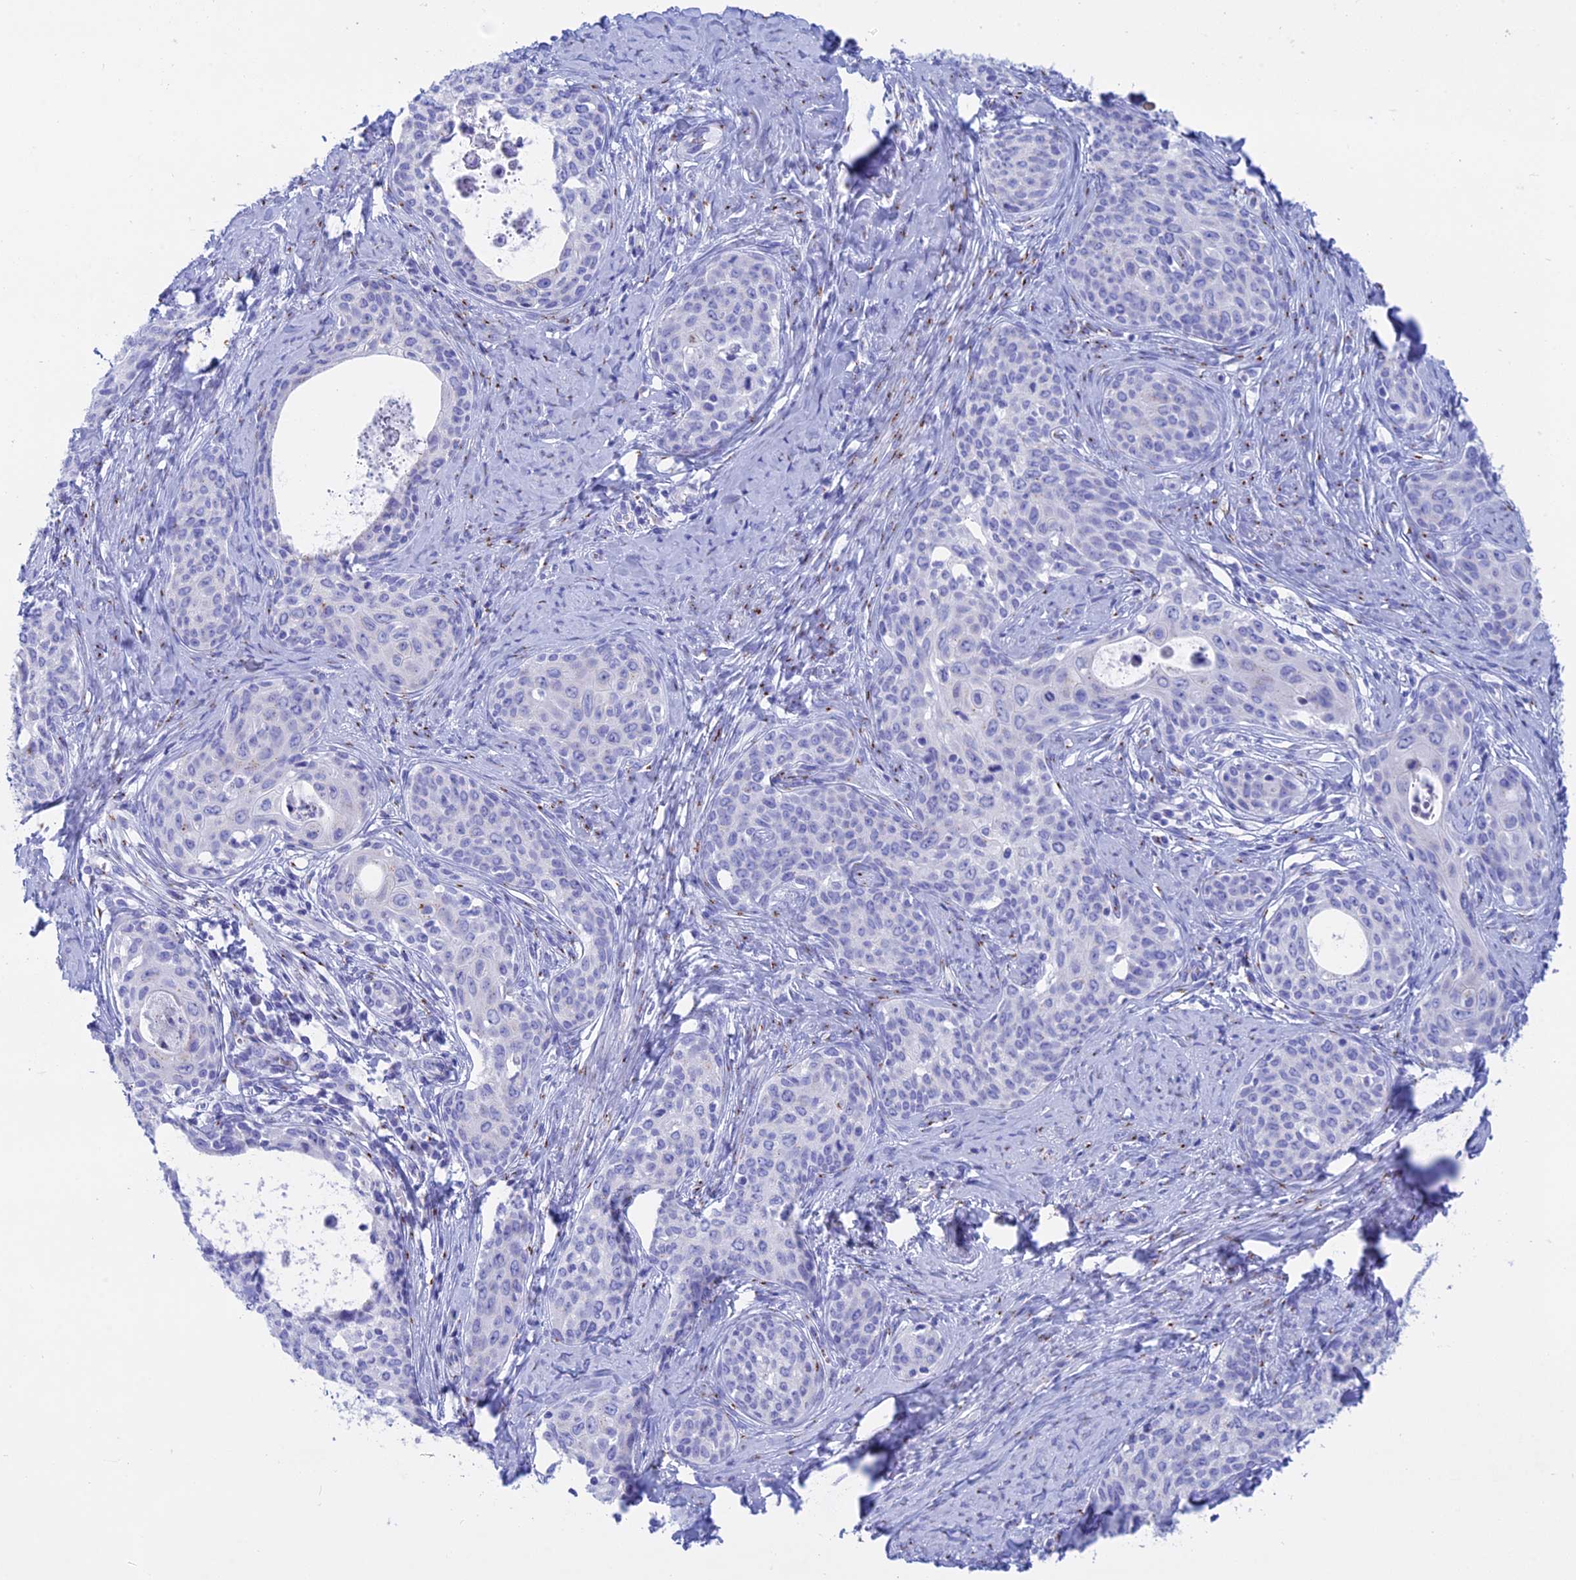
{"staining": {"intensity": "negative", "quantity": "none", "location": "none"}, "tissue": "cervical cancer", "cell_type": "Tumor cells", "image_type": "cancer", "snomed": [{"axis": "morphology", "description": "Squamous cell carcinoma, NOS"}, {"axis": "morphology", "description": "Adenocarcinoma, NOS"}, {"axis": "topography", "description": "Cervix"}], "caption": "A micrograph of human cervical cancer (squamous cell carcinoma) is negative for staining in tumor cells.", "gene": "ERICH4", "patient": {"sex": "female", "age": 52}}